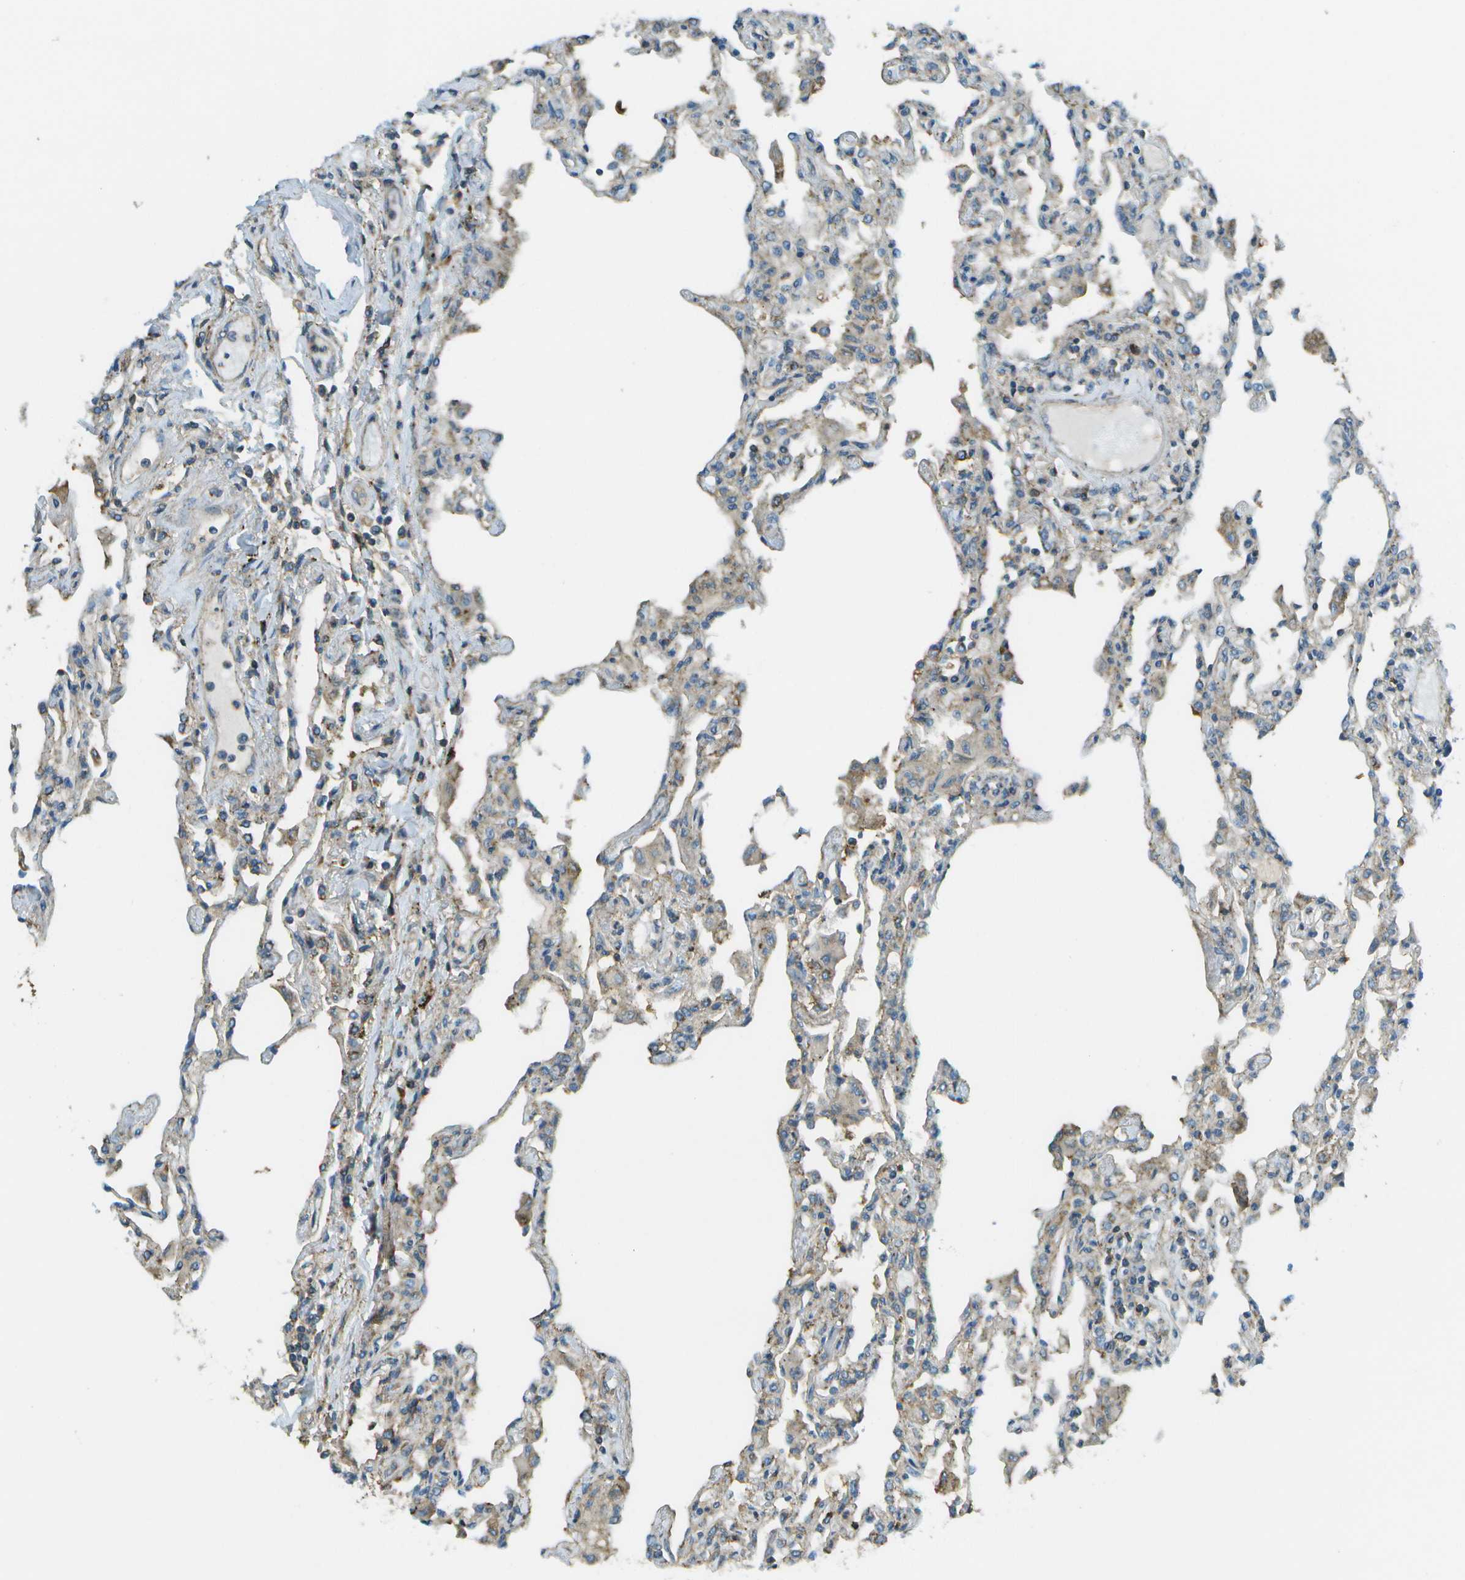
{"staining": {"intensity": "weak", "quantity": "25%-75%", "location": "cytoplasmic/membranous"}, "tissue": "lung", "cell_type": "Alveolar cells", "image_type": "normal", "snomed": [{"axis": "morphology", "description": "Normal tissue, NOS"}, {"axis": "topography", "description": "Bronchus"}, {"axis": "topography", "description": "Lung"}], "caption": "IHC (DAB (3,3'-diaminobenzidine)) staining of benign human lung reveals weak cytoplasmic/membranous protein expression in about 25%-75% of alveolar cells. The staining was performed using DAB to visualize the protein expression in brown, while the nuclei were stained in blue with hematoxylin (Magnification: 20x).", "gene": "LRRC66", "patient": {"sex": "female", "age": 49}}